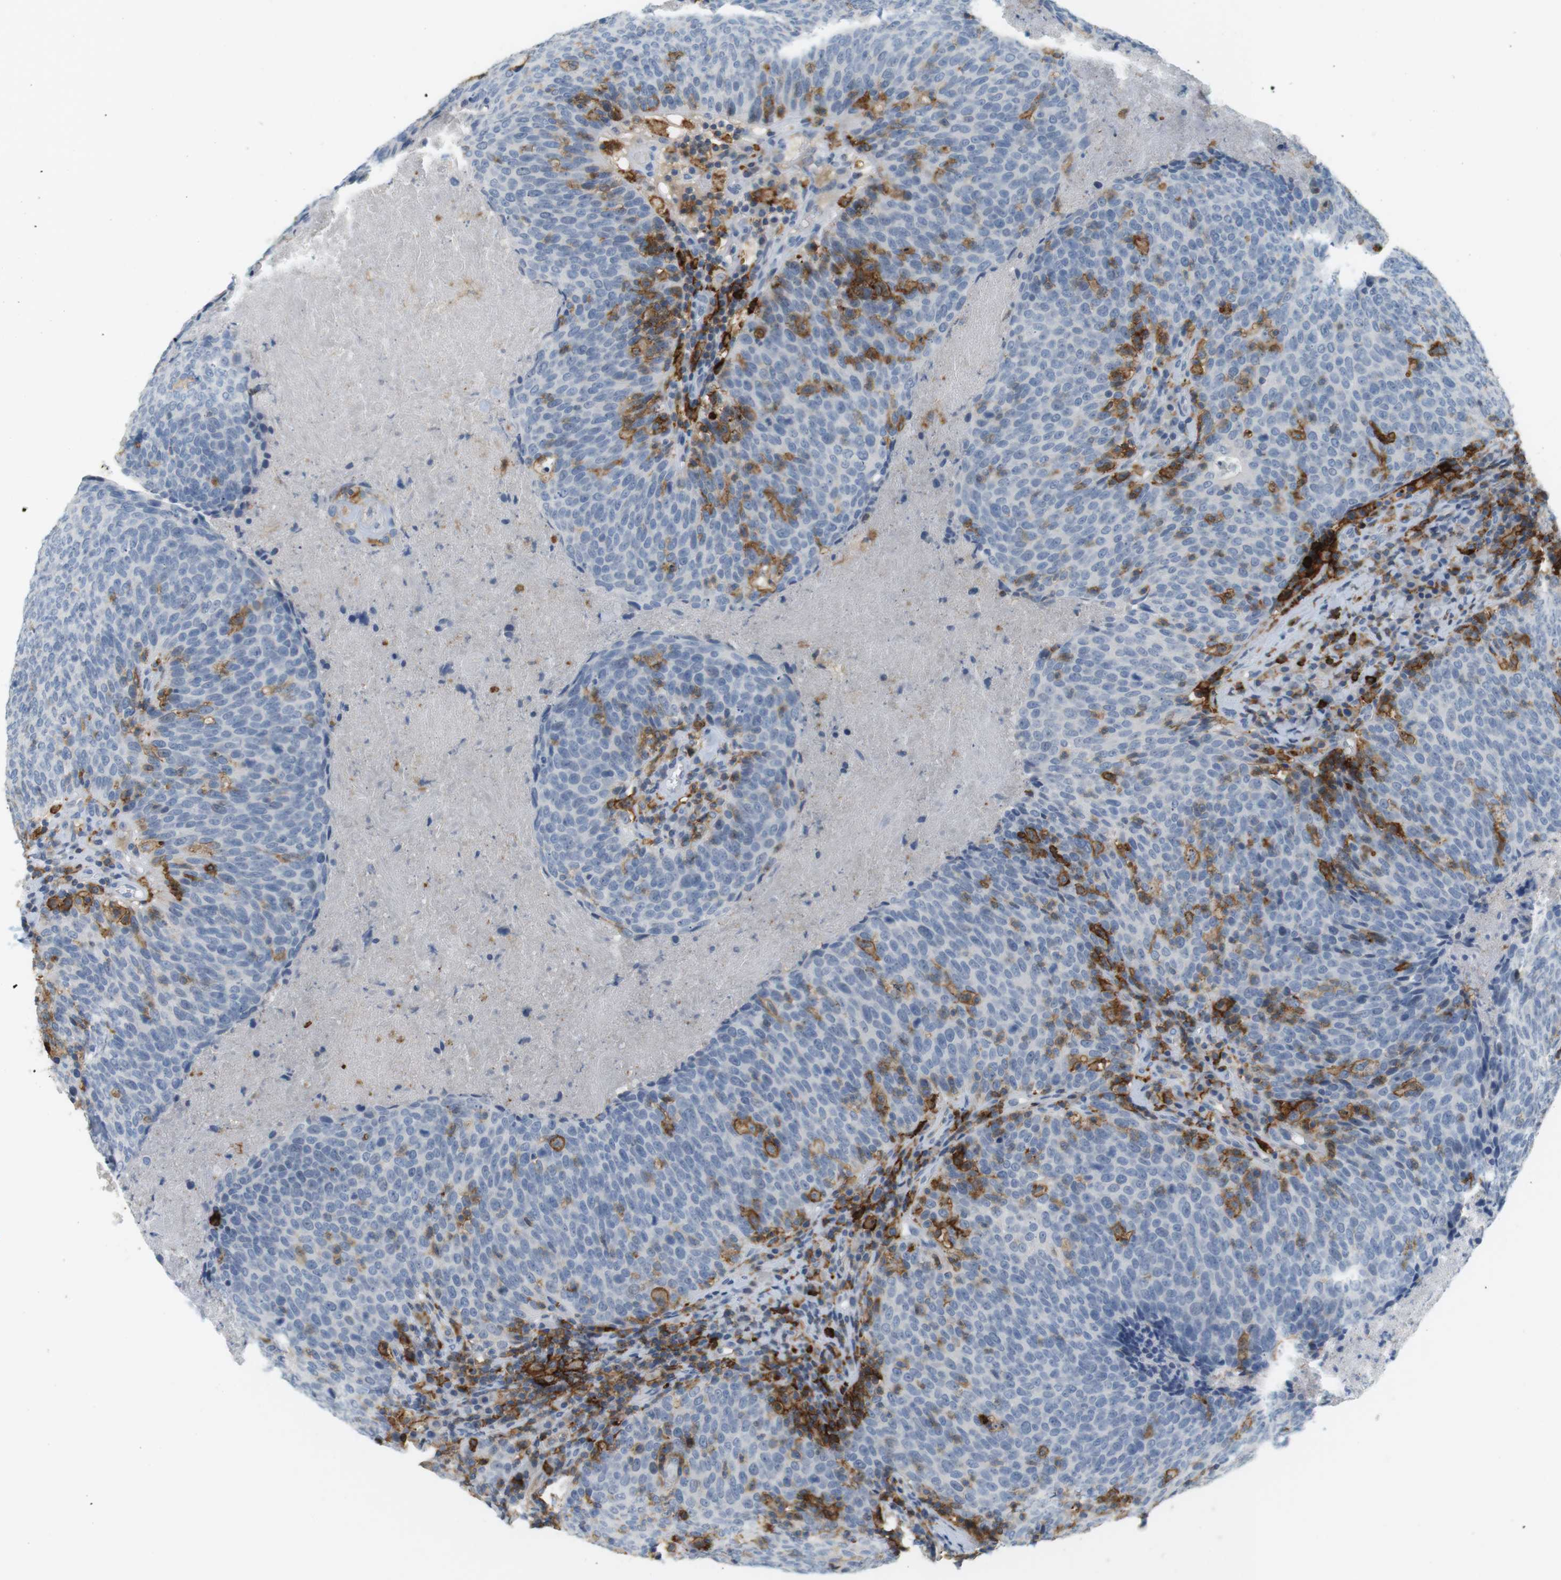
{"staining": {"intensity": "negative", "quantity": "none", "location": "none"}, "tissue": "head and neck cancer", "cell_type": "Tumor cells", "image_type": "cancer", "snomed": [{"axis": "morphology", "description": "Squamous cell carcinoma, NOS"}, {"axis": "morphology", "description": "Squamous cell carcinoma, metastatic, NOS"}, {"axis": "topography", "description": "Lymph node"}, {"axis": "topography", "description": "Head-Neck"}], "caption": "The histopathology image displays no staining of tumor cells in head and neck cancer.", "gene": "SIRPA", "patient": {"sex": "male", "age": 62}}